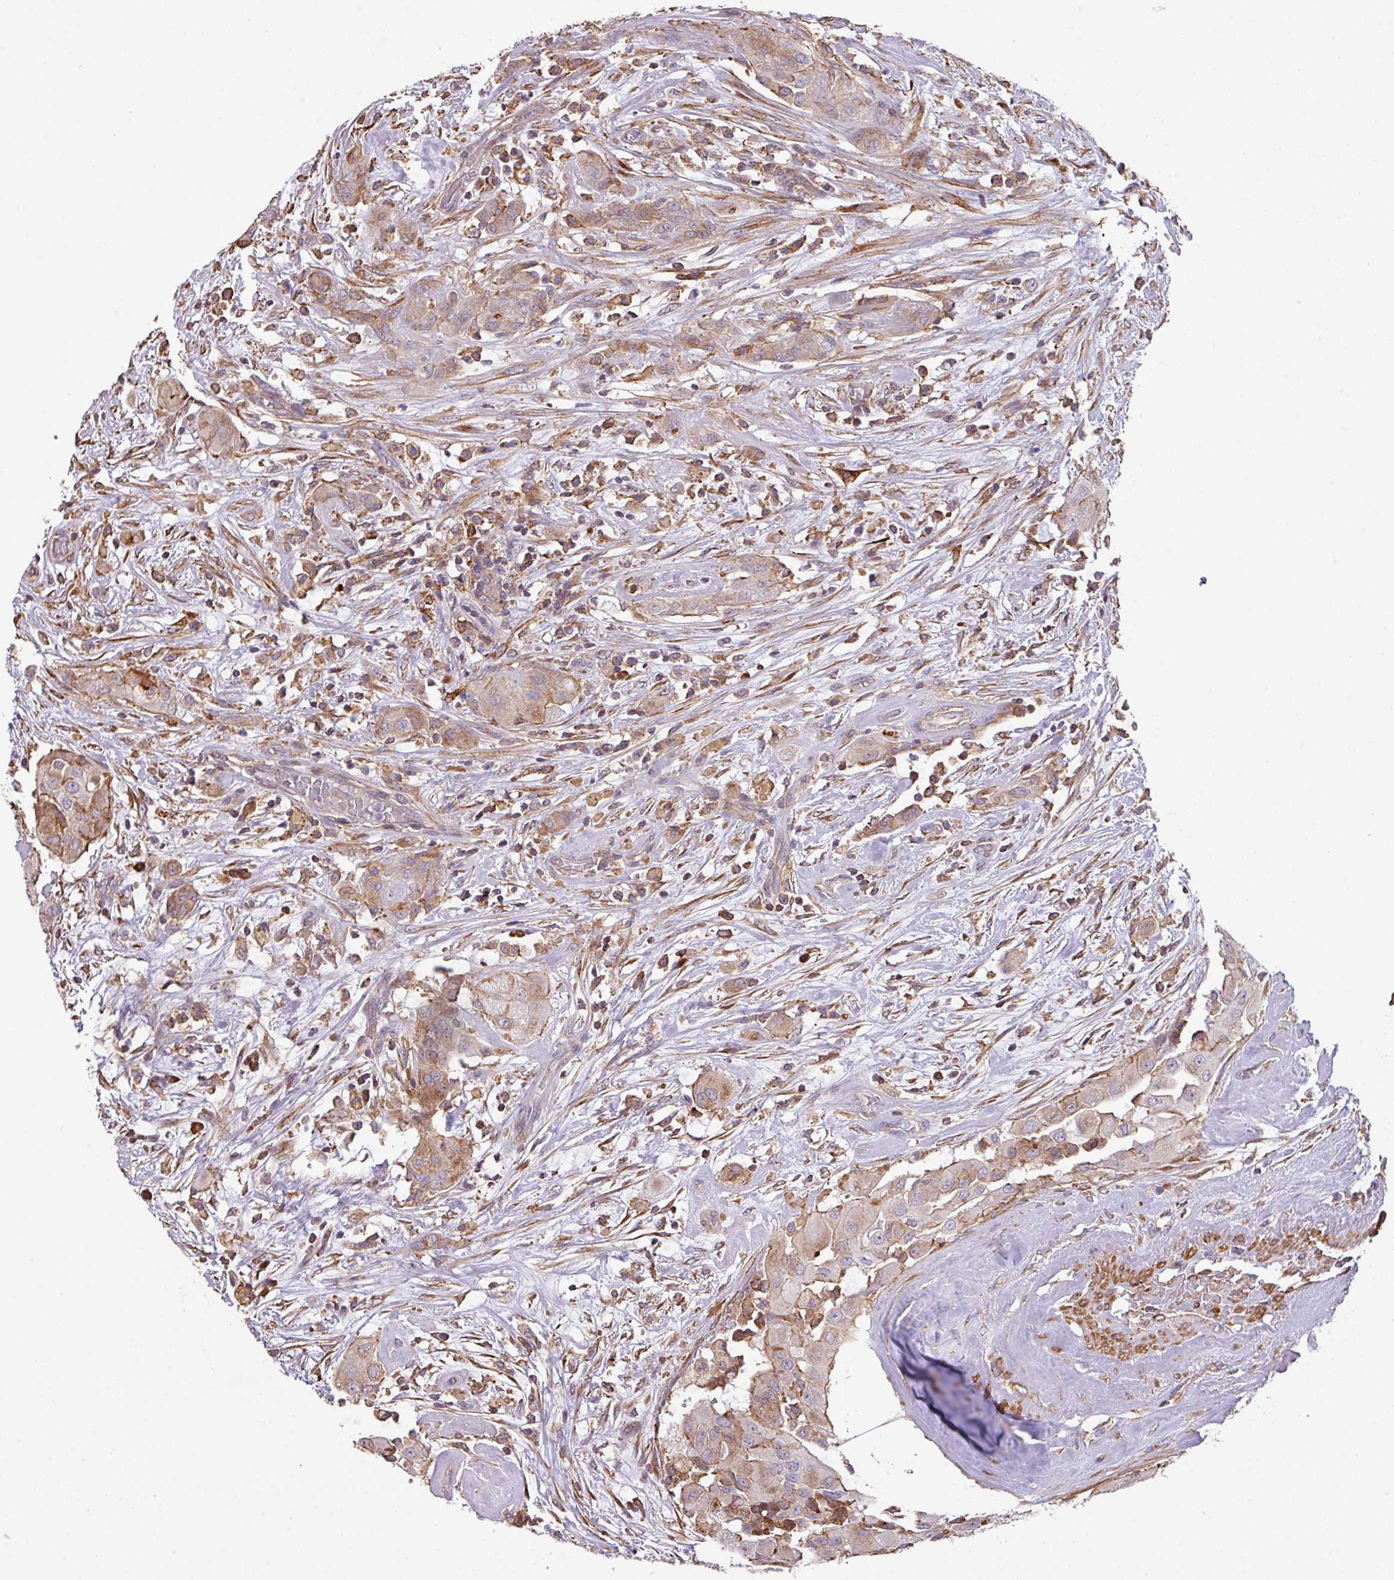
{"staining": {"intensity": "moderate", "quantity": "<25%", "location": "cytoplasmic/membranous"}, "tissue": "thyroid cancer", "cell_type": "Tumor cells", "image_type": "cancer", "snomed": [{"axis": "morphology", "description": "Papillary adenocarcinoma, NOS"}, {"axis": "topography", "description": "Thyroid gland"}], "caption": "Protein expression analysis of human thyroid papillary adenocarcinoma reveals moderate cytoplasmic/membranous staining in approximately <25% of tumor cells.", "gene": "LRRC41", "patient": {"sex": "female", "age": 59}}